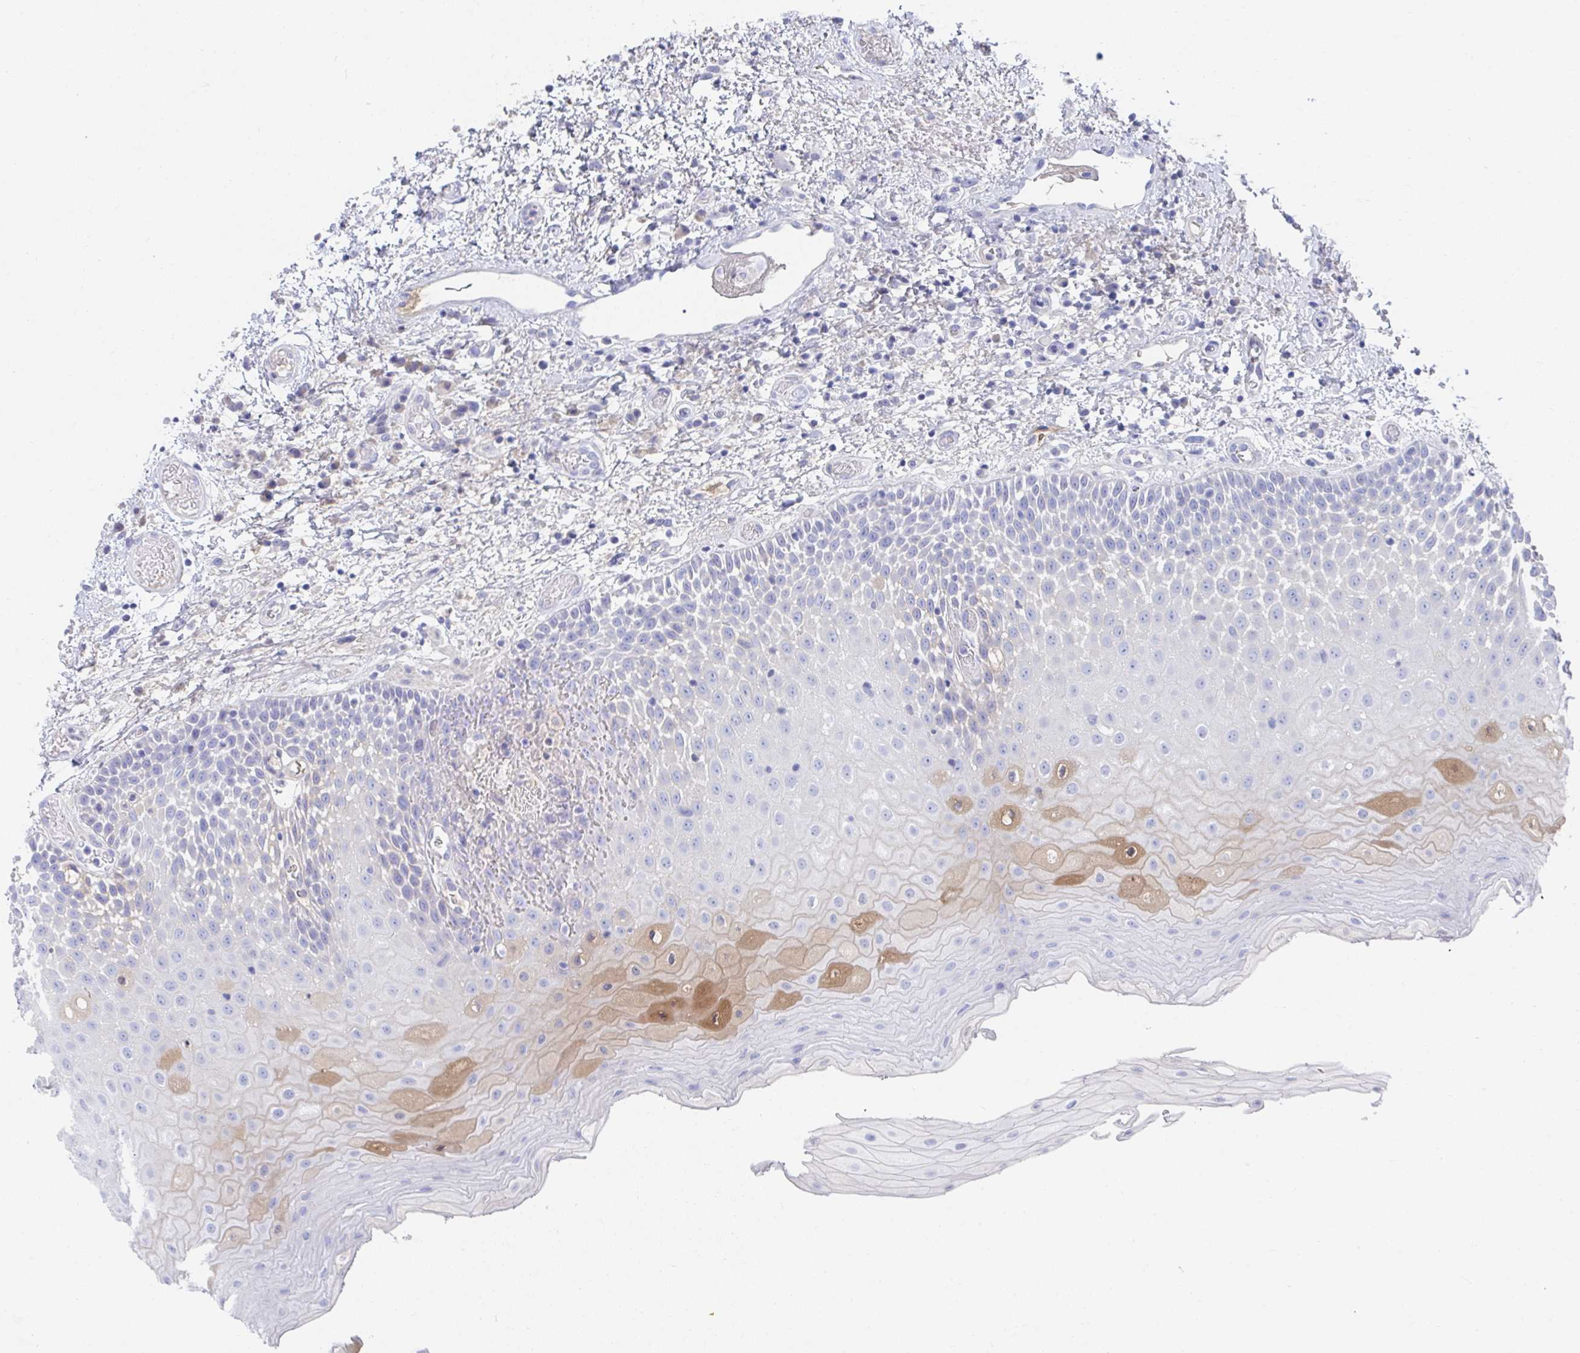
{"staining": {"intensity": "moderate", "quantity": "<25%", "location": "cytoplasmic/membranous"}, "tissue": "oral mucosa", "cell_type": "Squamous epithelial cells", "image_type": "normal", "snomed": [{"axis": "morphology", "description": "Normal tissue, NOS"}, {"axis": "topography", "description": "Oral tissue"}], "caption": "A high-resolution image shows IHC staining of unremarkable oral mucosa, which displays moderate cytoplasmic/membranous expression in about <25% of squamous epithelial cells.", "gene": "TNFAIP6", "patient": {"sex": "female", "age": 82}}